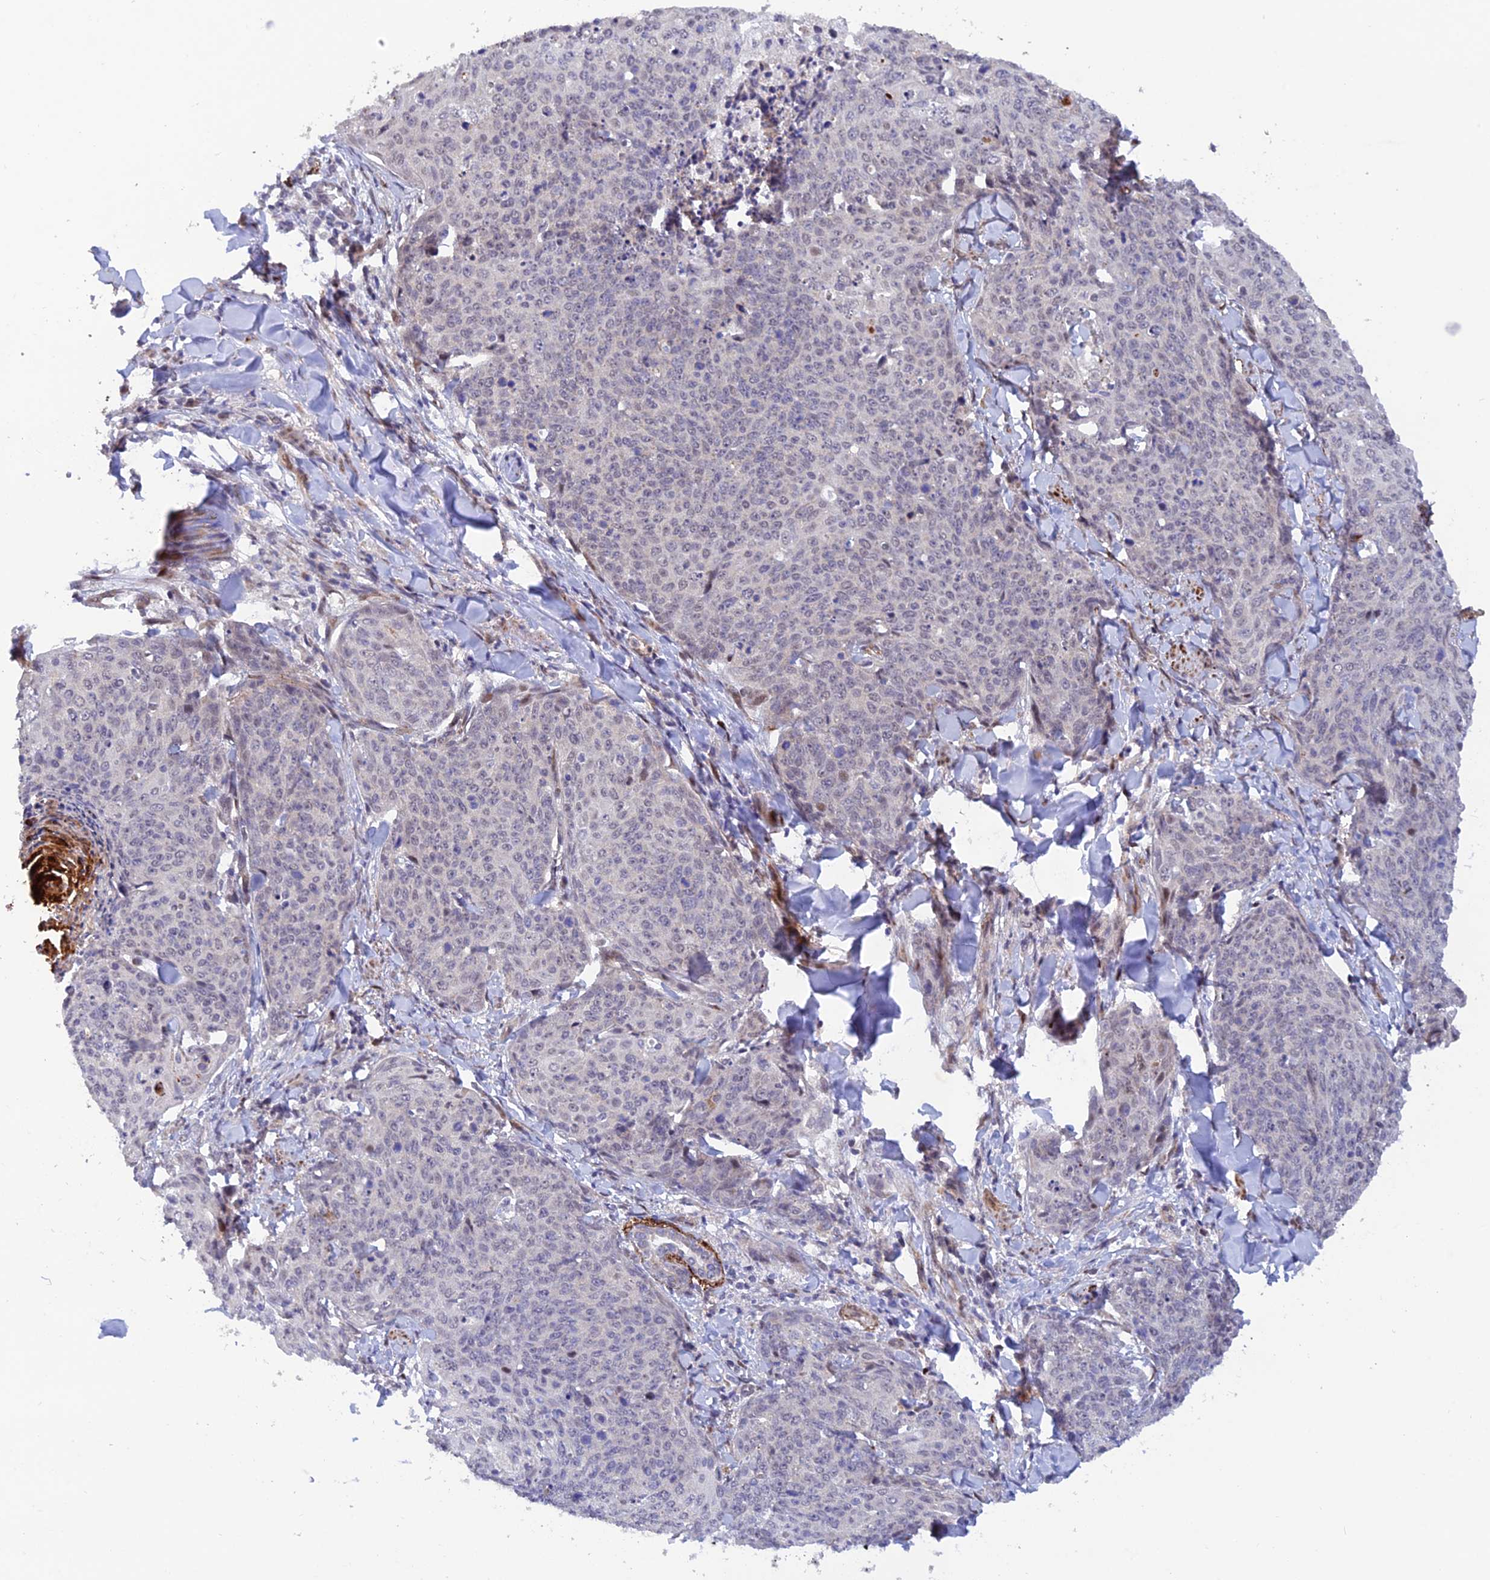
{"staining": {"intensity": "negative", "quantity": "none", "location": "none"}, "tissue": "skin cancer", "cell_type": "Tumor cells", "image_type": "cancer", "snomed": [{"axis": "morphology", "description": "Squamous cell carcinoma, NOS"}, {"axis": "topography", "description": "Skin"}, {"axis": "topography", "description": "Vulva"}], "caption": "This image is of squamous cell carcinoma (skin) stained with immunohistochemistry to label a protein in brown with the nuclei are counter-stained blue. There is no staining in tumor cells.", "gene": "WDR55", "patient": {"sex": "female", "age": 85}}